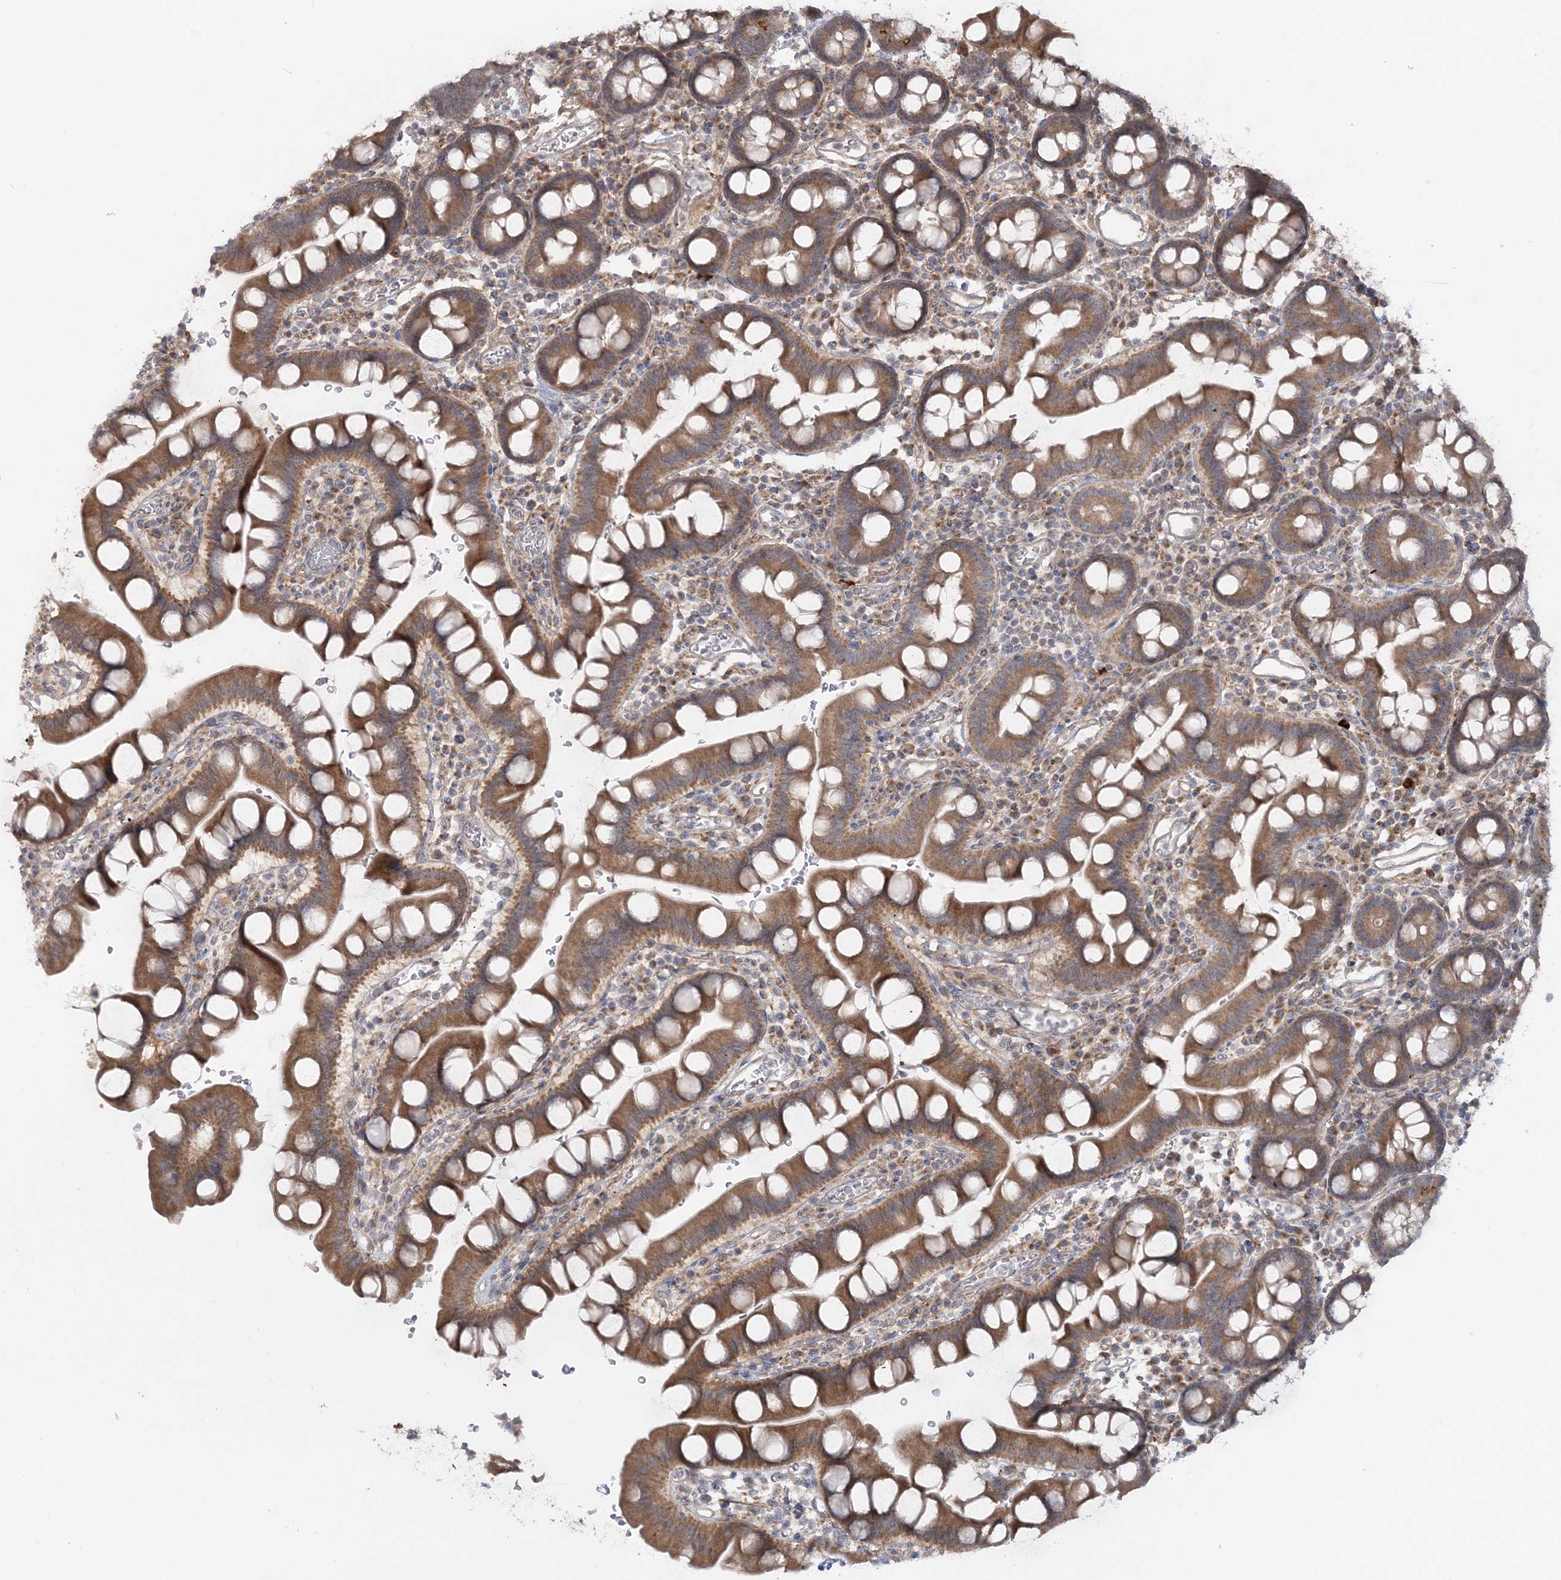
{"staining": {"intensity": "moderate", "quantity": ">75%", "location": "cytoplasmic/membranous"}, "tissue": "small intestine", "cell_type": "Glandular cells", "image_type": "normal", "snomed": [{"axis": "morphology", "description": "Normal tissue, NOS"}, {"axis": "topography", "description": "Stomach, upper"}, {"axis": "topography", "description": "Stomach, lower"}, {"axis": "topography", "description": "Small intestine"}], "caption": "Protein staining of normal small intestine exhibits moderate cytoplasmic/membranous positivity in about >75% of glandular cells.", "gene": "MOCS2", "patient": {"sex": "male", "age": 68}}